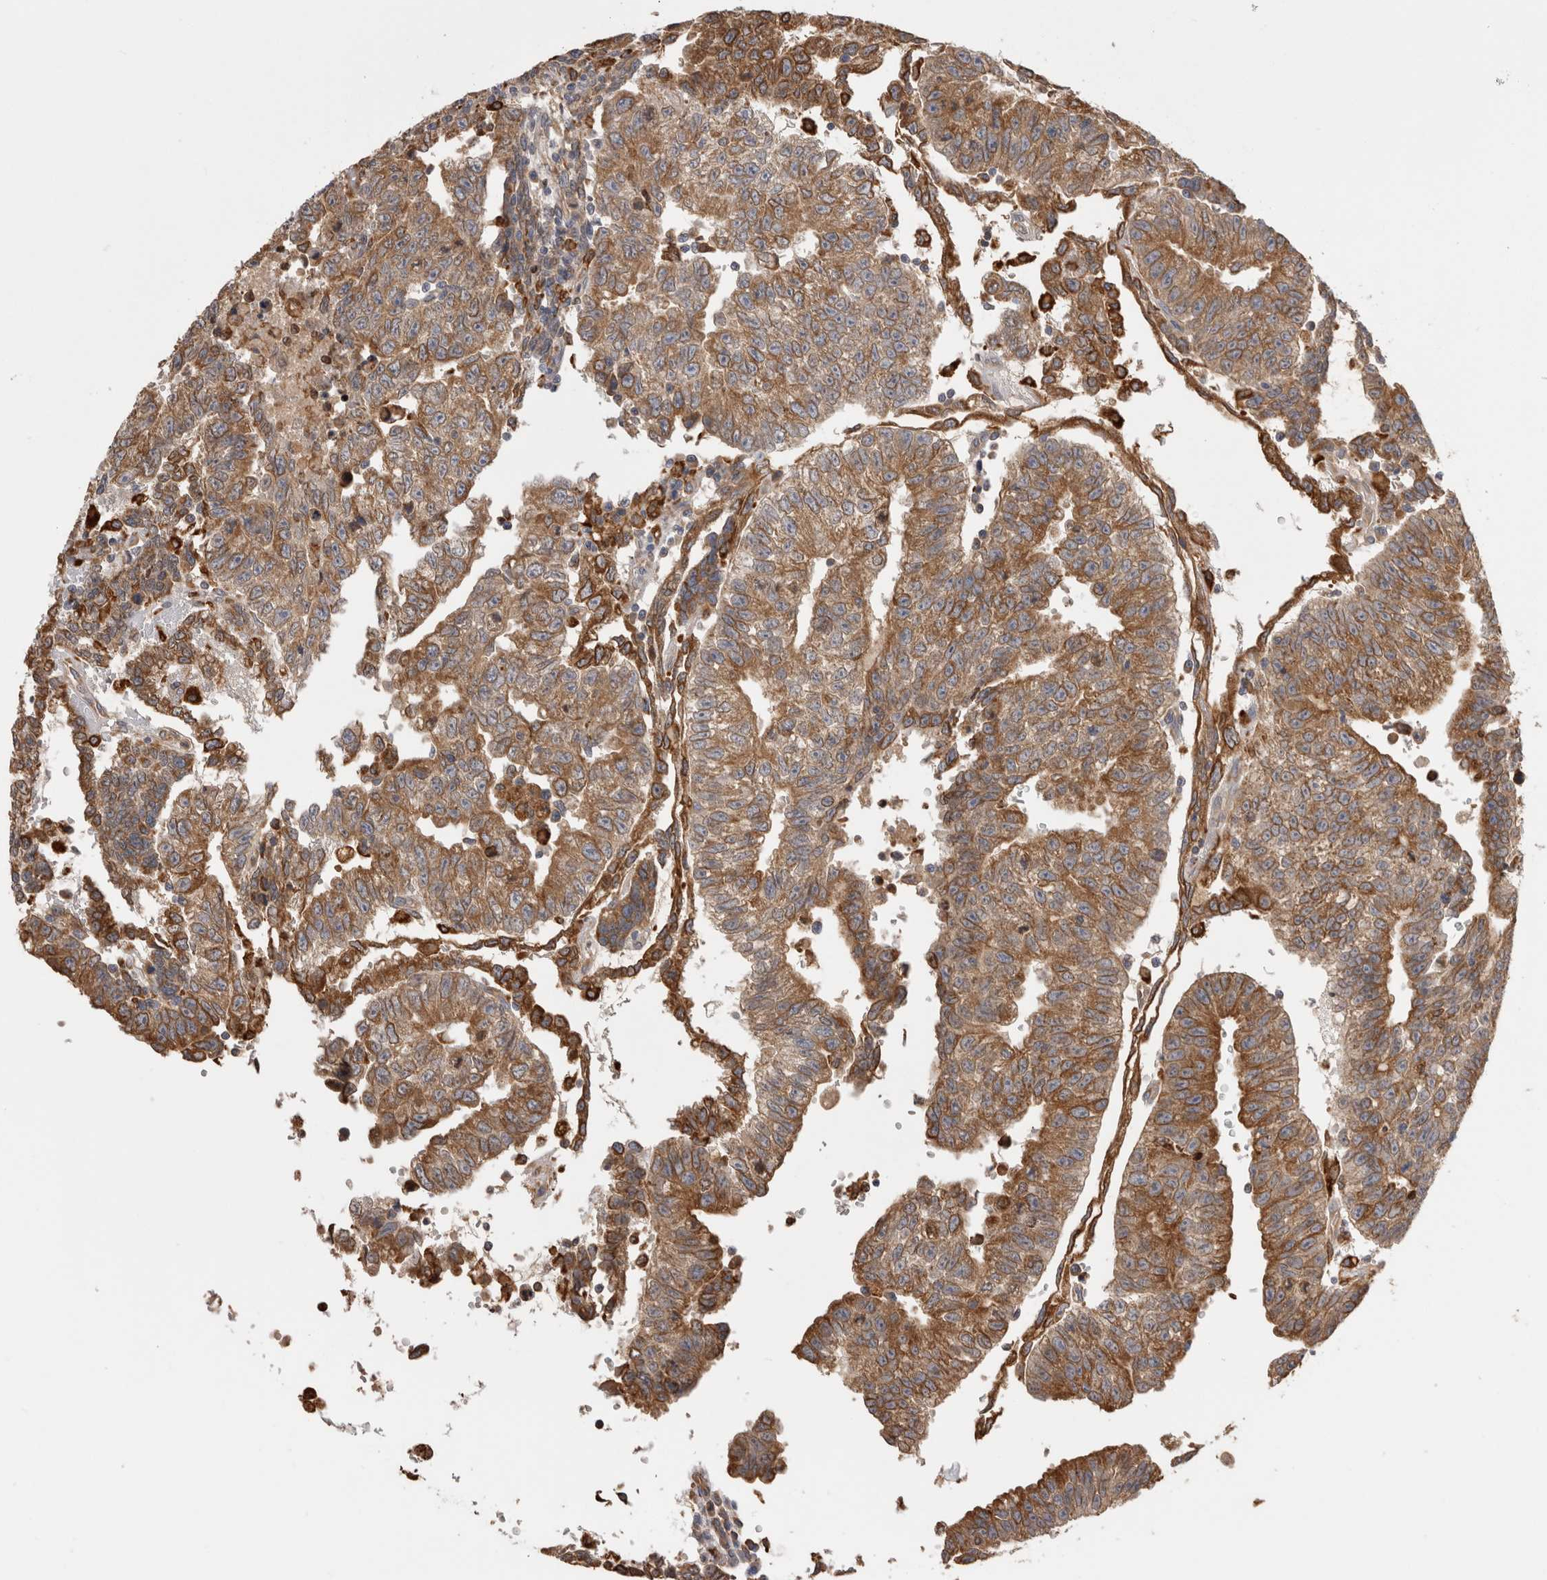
{"staining": {"intensity": "moderate", "quantity": ">75%", "location": "cytoplasmic/membranous"}, "tissue": "testis cancer", "cell_type": "Tumor cells", "image_type": "cancer", "snomed": [{"axis": "morphology", "description": "Seminoma, NOS"}, {"axis": "morphology", "description": "Carcinoma, Embryonal, NOS"}, {"axis": "topography", "description": "Testis"}], "caption": "Testis cancer was stained to show a protein in brown. There is medium levels of moderate cytoplasmic/membranous staining in approximately >75% of tumor cells.", "gene": "LRPAP1", "patient": {"sex": "male", "age": 52}}